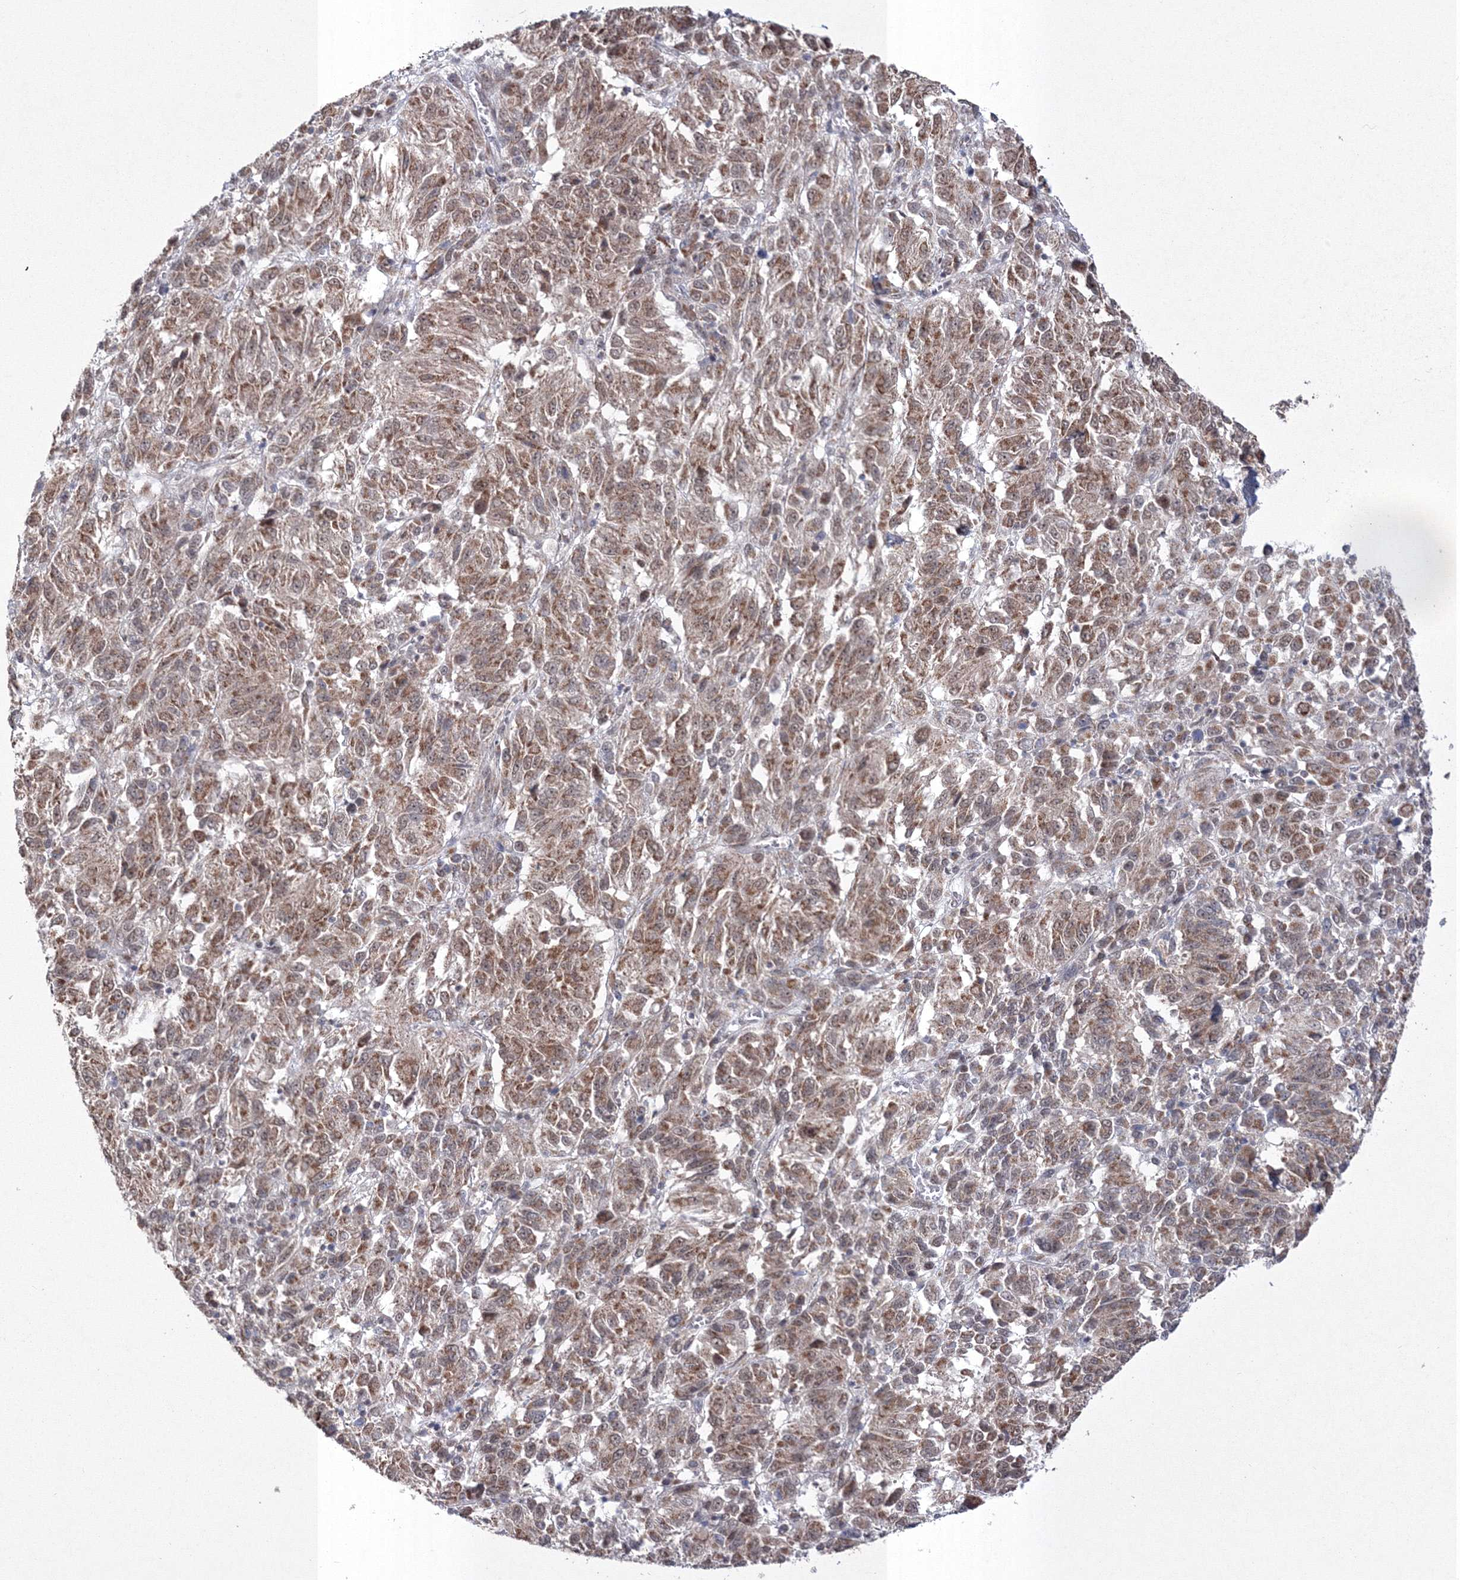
{"staining": {"intensity": "moderate", "quantity": ">75%", "location": "cytoplasmic/membranous,nuclear"}, "tissue": "melanoma", "cell_type": "Tumor cells", "image_type": "cancer", "snomed": [{"axis": "morphology", "description": "Malignant melanoma, Metastatic site"}, {"axis": "topography", "description": "Lung"}], "caption": "Human melanoma stained for a protein (brown) reveals moderate cytoplasmic/membranous and nuclear positive expression in approximately >75% of tumor cells.", "gene": "GRSF1", "patient": {"sex": "male", "age": 64}}